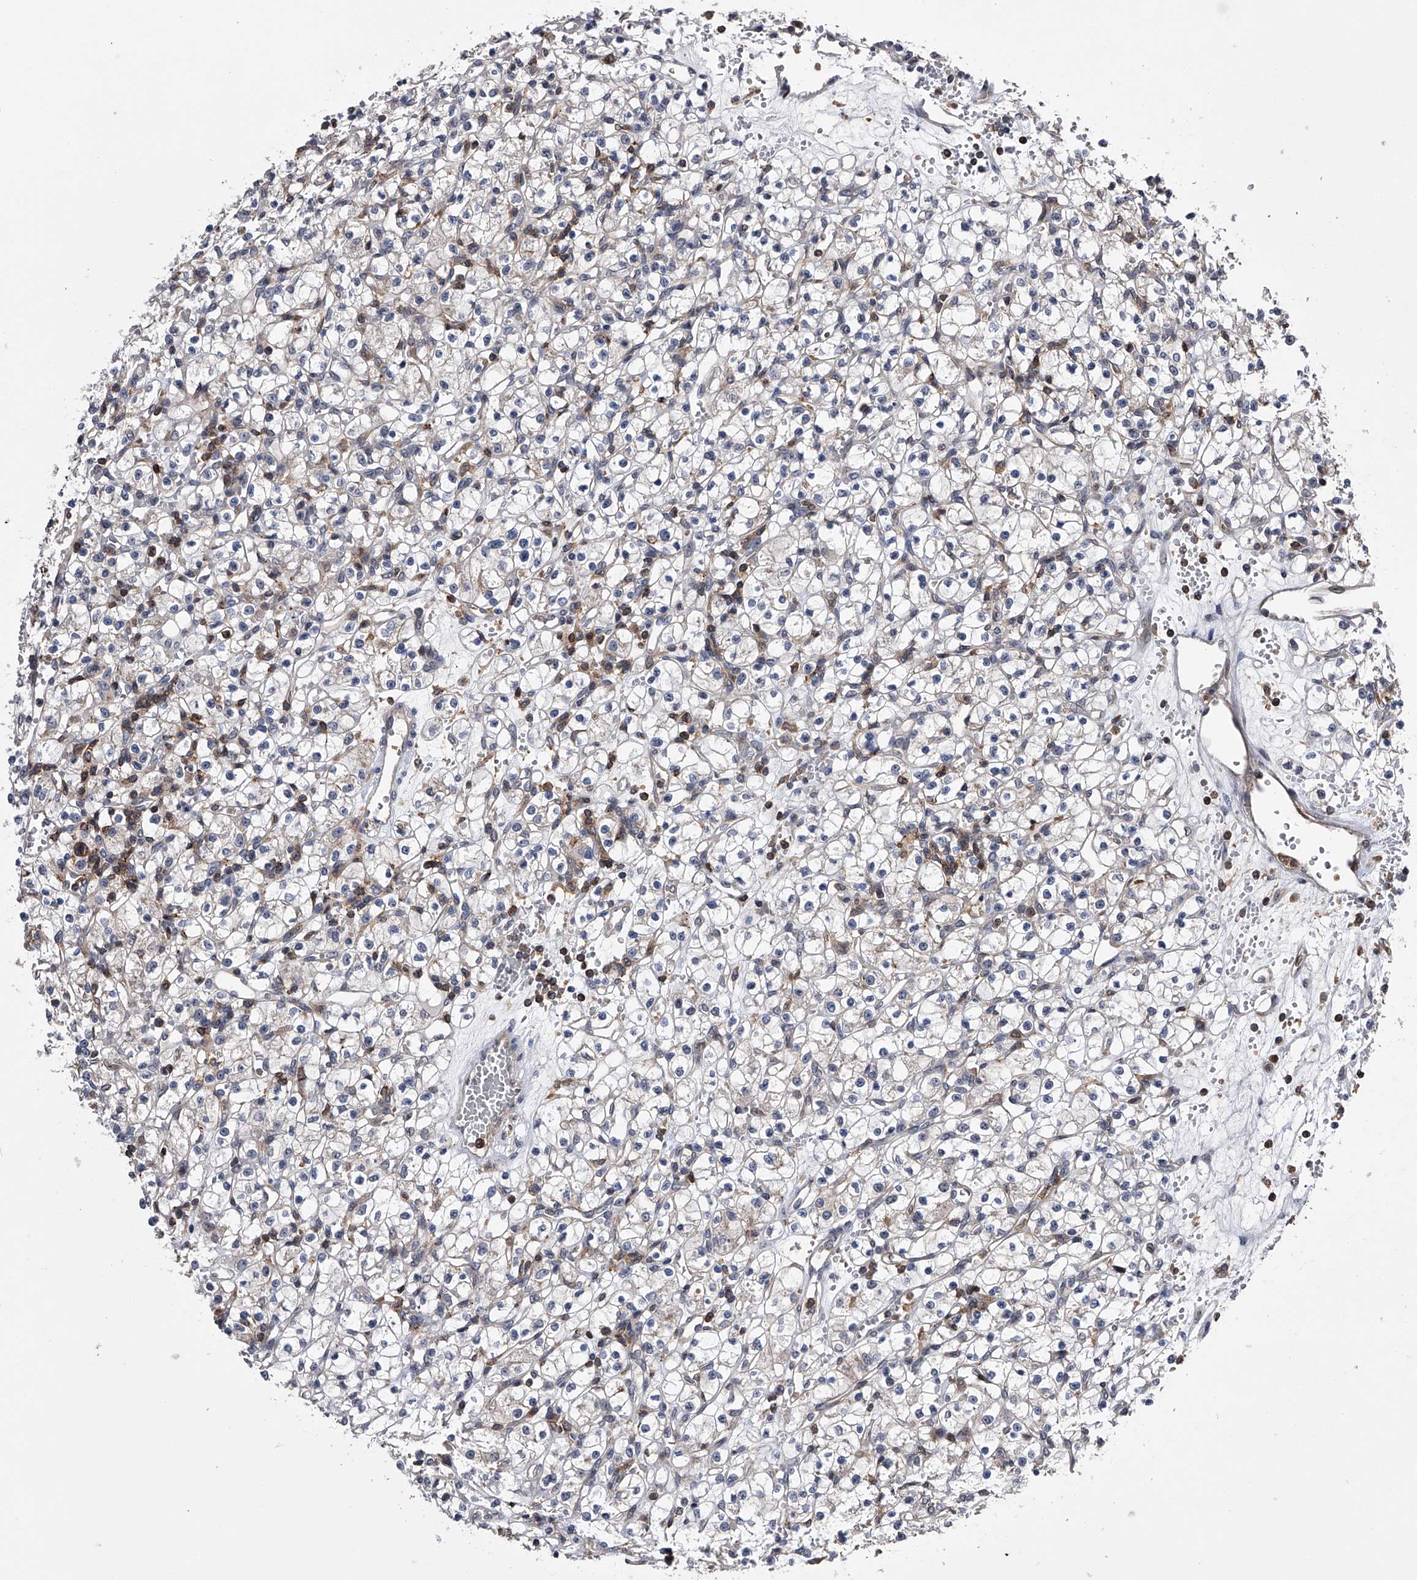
{"staining": {"intensity": "negative", "quantity": "none", "location": "none"}, "tissue": "renal cancer", "cell_type": "Tumor cells", "image_type": "cancer", "snomed": [{"axis": "morphology", "description": "Adenocarcinoma, NOS"}, {"axis": "topography", "description": "Kidney"}], "caption": "Human renal adenocarcinoma stained for a protein using immunohistochemistry shows no staining in tumor cells.", "gene": "PAN3", "patient": {"sex": "female", "age": 59}}